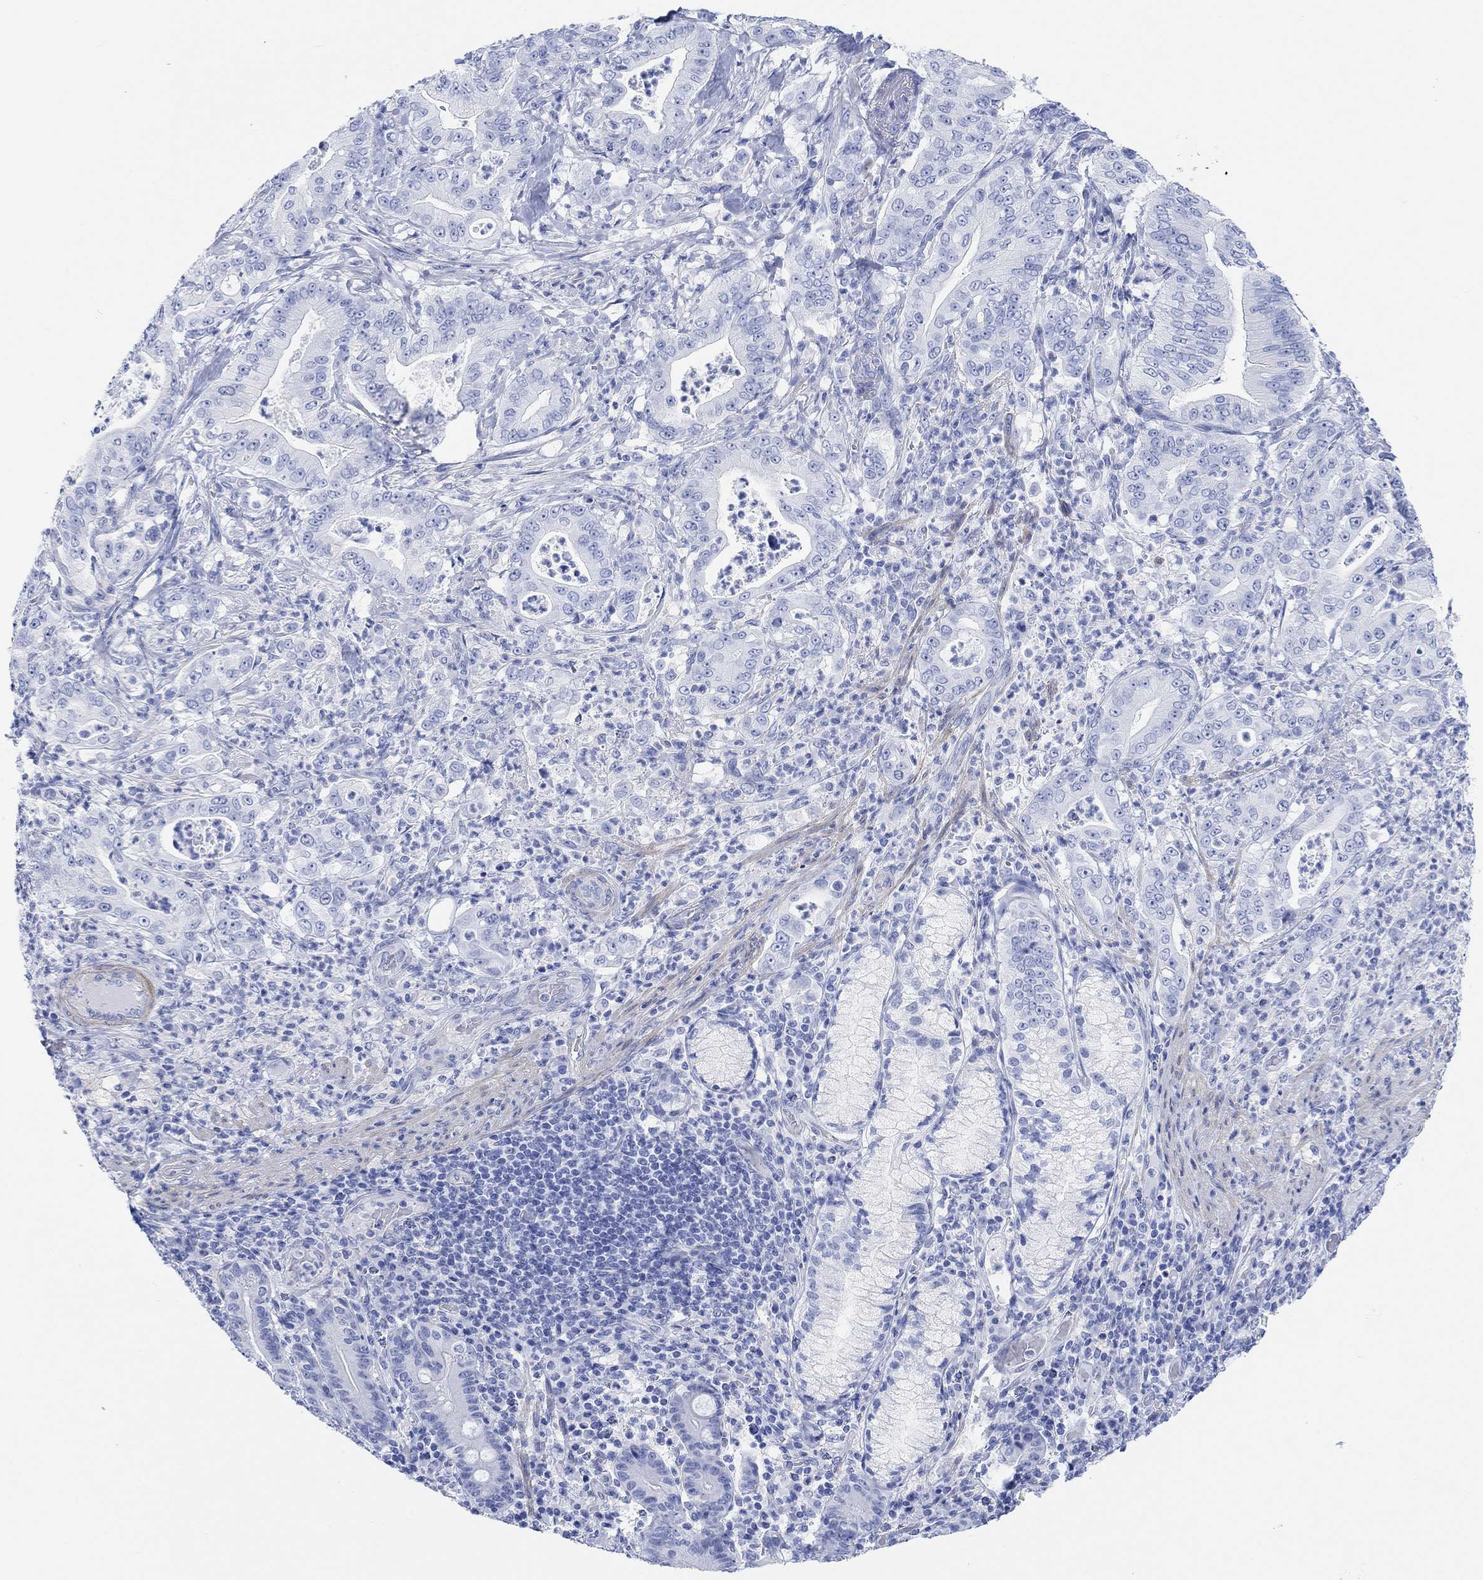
{"staining": {"intensity": "negative", "quantity": "none", "location": "none"}, "tissue": "pancreatic cancer", "cell_type": "Tumor cells", "image_type": "cancer", "snomed": [{"axis": "morphology", "description": "Adenocarcinoma, NOS"}, {"axis": "topography", "description": "Pancreas"}], "caption": "Tumor cells show no significant protein positivity in pancreatic cancer (adenocarcinoma). The staining is performed using DAB brown chromogen with nuclei counter-stained in using hematoxylin.", "gene": "ANKRD33", "patient": {"sex": "male", "age": 71}}